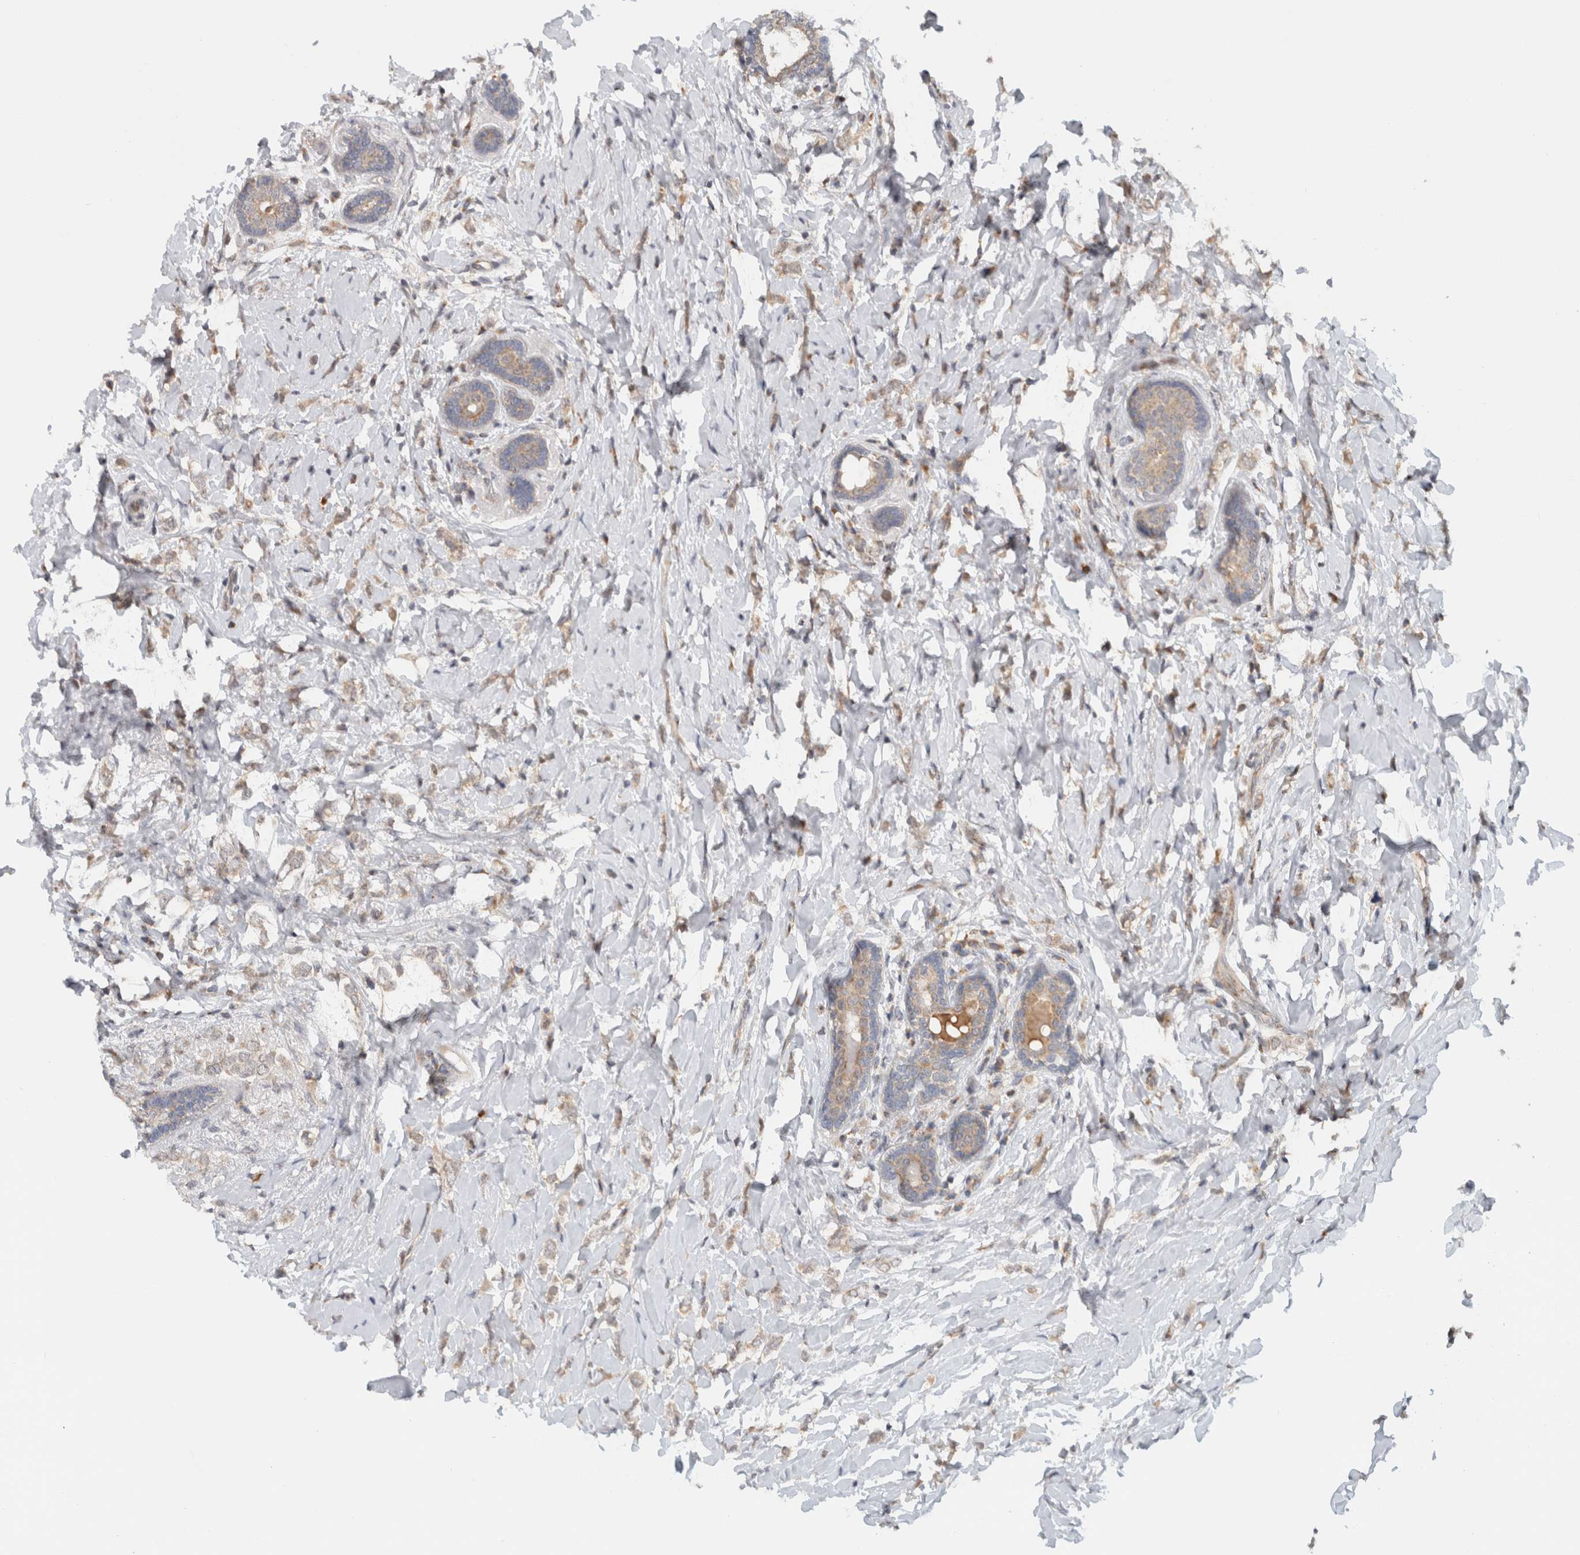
{"staining": {"intensity": "weak", "quantity": ">75%", "location": "cytoplasmic/membranous"}, "tissue": "breast cancer", "cell_type": "Tumor cells", "image_type": "cancer", "snomed": [{"axis": "morphology", "description": "Normal tissue, NOS"}, {"axis": "morphology", "description": "Lobular carcinoma"}, {"axis": "topography", "description": "Breast"}], "caption": "The immunohistochemical stain shows weak cytoplasmic/membranous expression in tumor cells of breast cancer tissue.", "gene": "CMC2", "patient": {"sex": "female", "age": 47}}